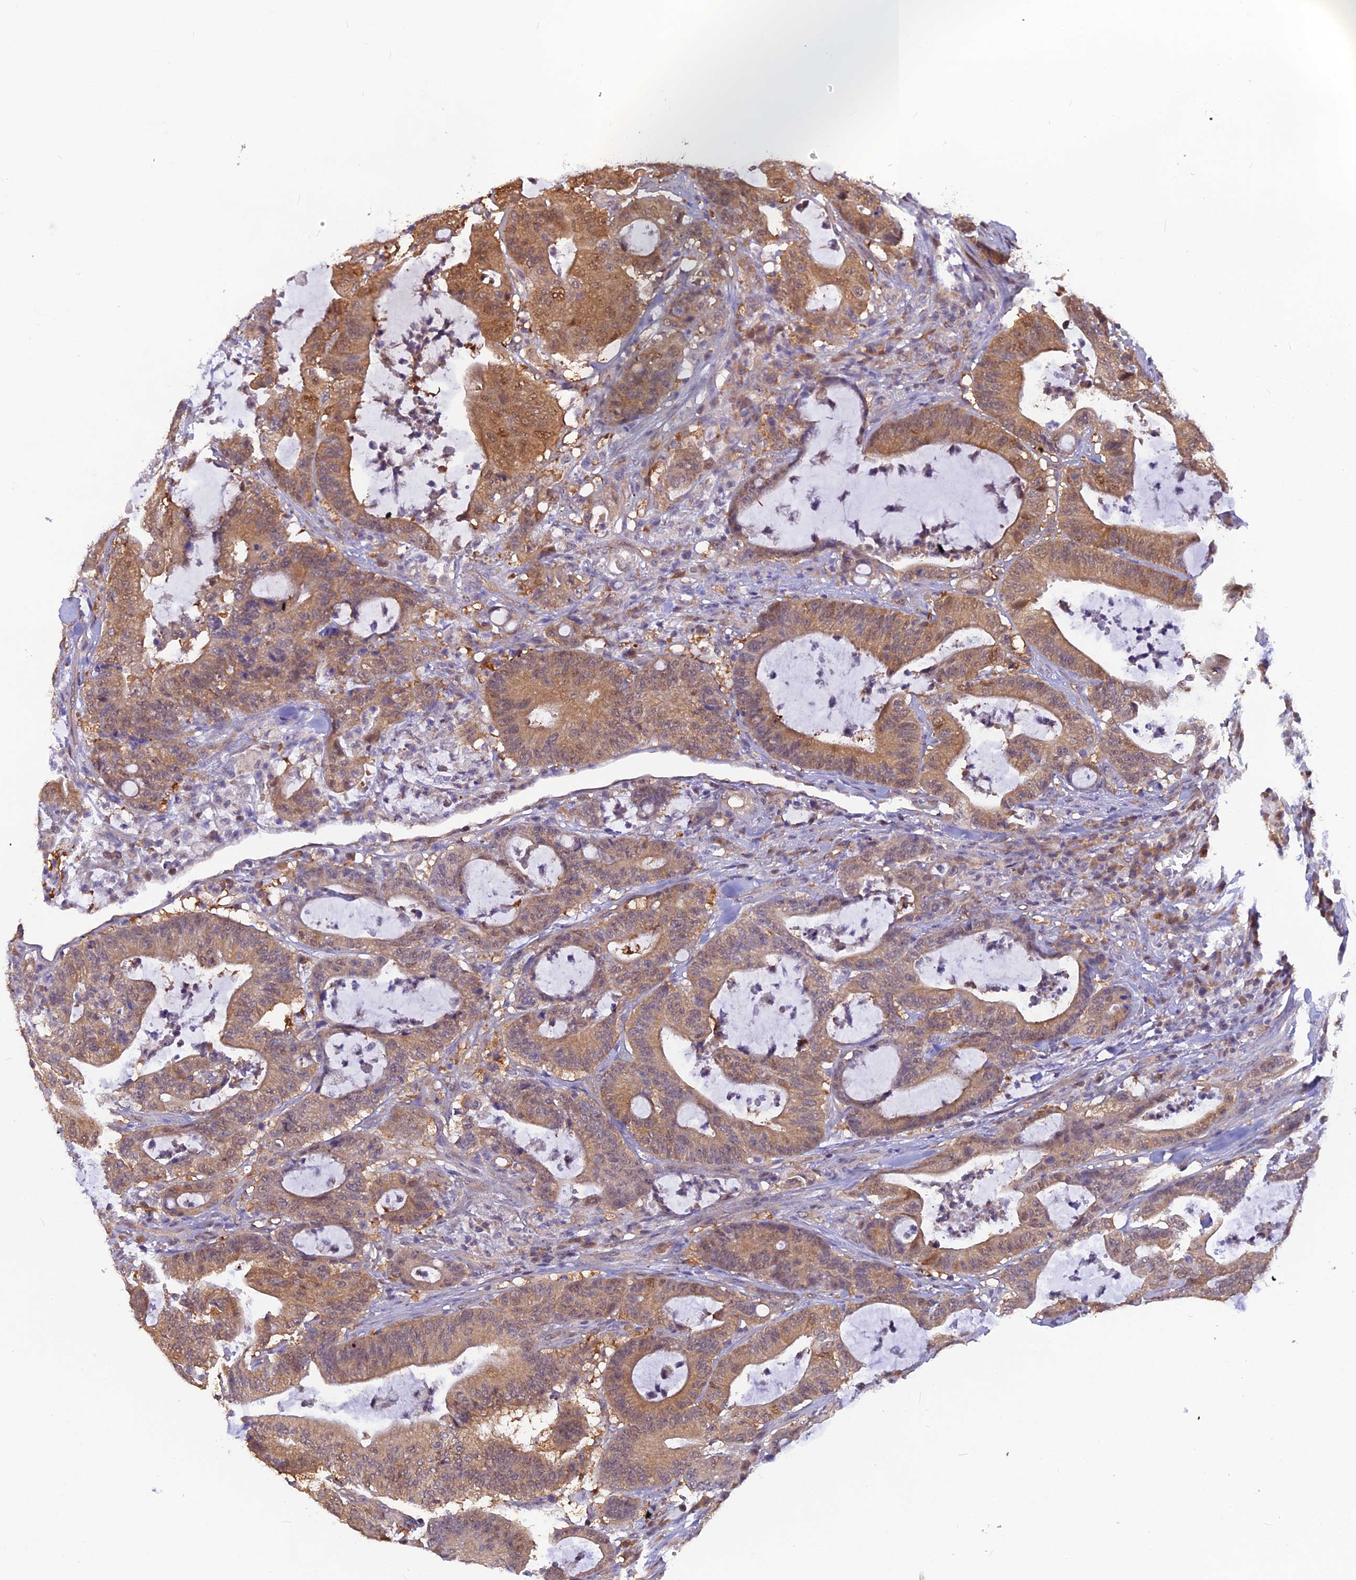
{"staining": {"intensity": "moderate", "quantity": ">75%", "location": "cytoplasmic/membranous,nuclear"}, "tissue": "colorectal cancer", "cell_type": "Tumor cells", "image_type": "cancer", "snomed": [{"axis": "morphology", "description": "Adenocarcinoma, NOS"}, {"axis": "topography", "description": "Colon"}], "caption": "Immunohistochemistry (IHC) staining of colorectal cancer, which exhibits medium levels of moderate cytoplasmic/membranous and nuclear positivity in about >75% of tumor cells indicating moderate cytoplasmic/membranous and nuclear protein staining. The staining was performed using DAB (3,3'-diaminobenzidine) (brown) for protein detection and nuclei were counterstained in hematoxylin (blue).", "gene": "HINT1", "patient": {"sex": "female", "age": 84}}